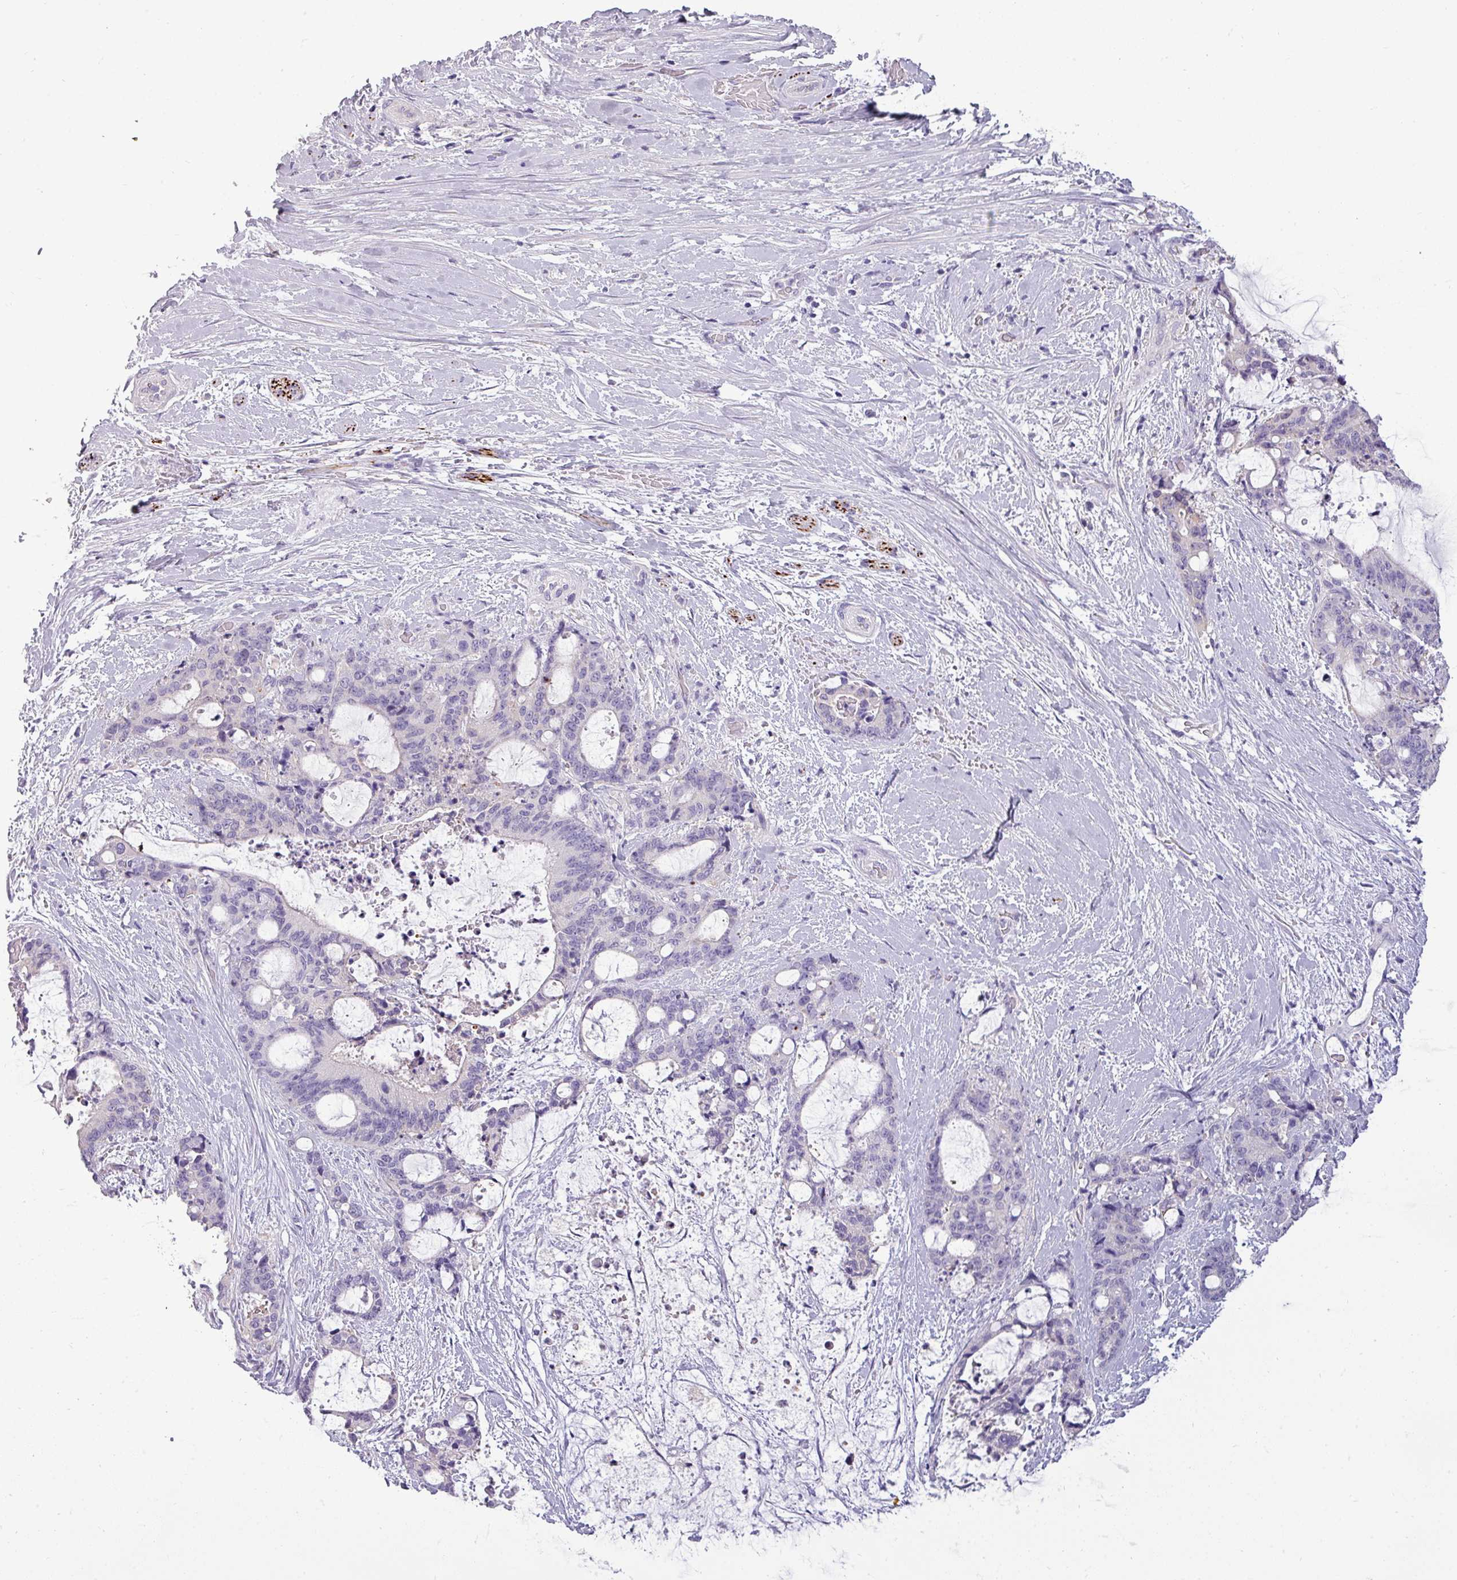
{"staining": {"intensity": "negative", "quantity": "none", "location": "none"}, "tissue": "liver cancer", "cell_type": "Tumor cells", "image_type": "cancer", "snomed": [{"axis": "morphology", "description": "Normal tissue, NOS"}, {"axis": "morphology", "description": "Cholangiocarcinoma"}, {"axis": "topography", "description": "Liver"}, {"axis": "topography", "description": "Peripheral nerve tissue"}], "caption": "A high-resolution photomicrograph shows immunohistochemistry staining of liver cholangiocarcinoma, which displays no significant staining in tumor cells. Brightfield microscopy of immunohistochemistry (IHC) stained with DAB (3,3'-diaminobenzidine) (brown) and hematoxylin (blue), captured at high magnification.", "gene": "DNAAF9", "patient": {"sex": "female", "age": 73}}